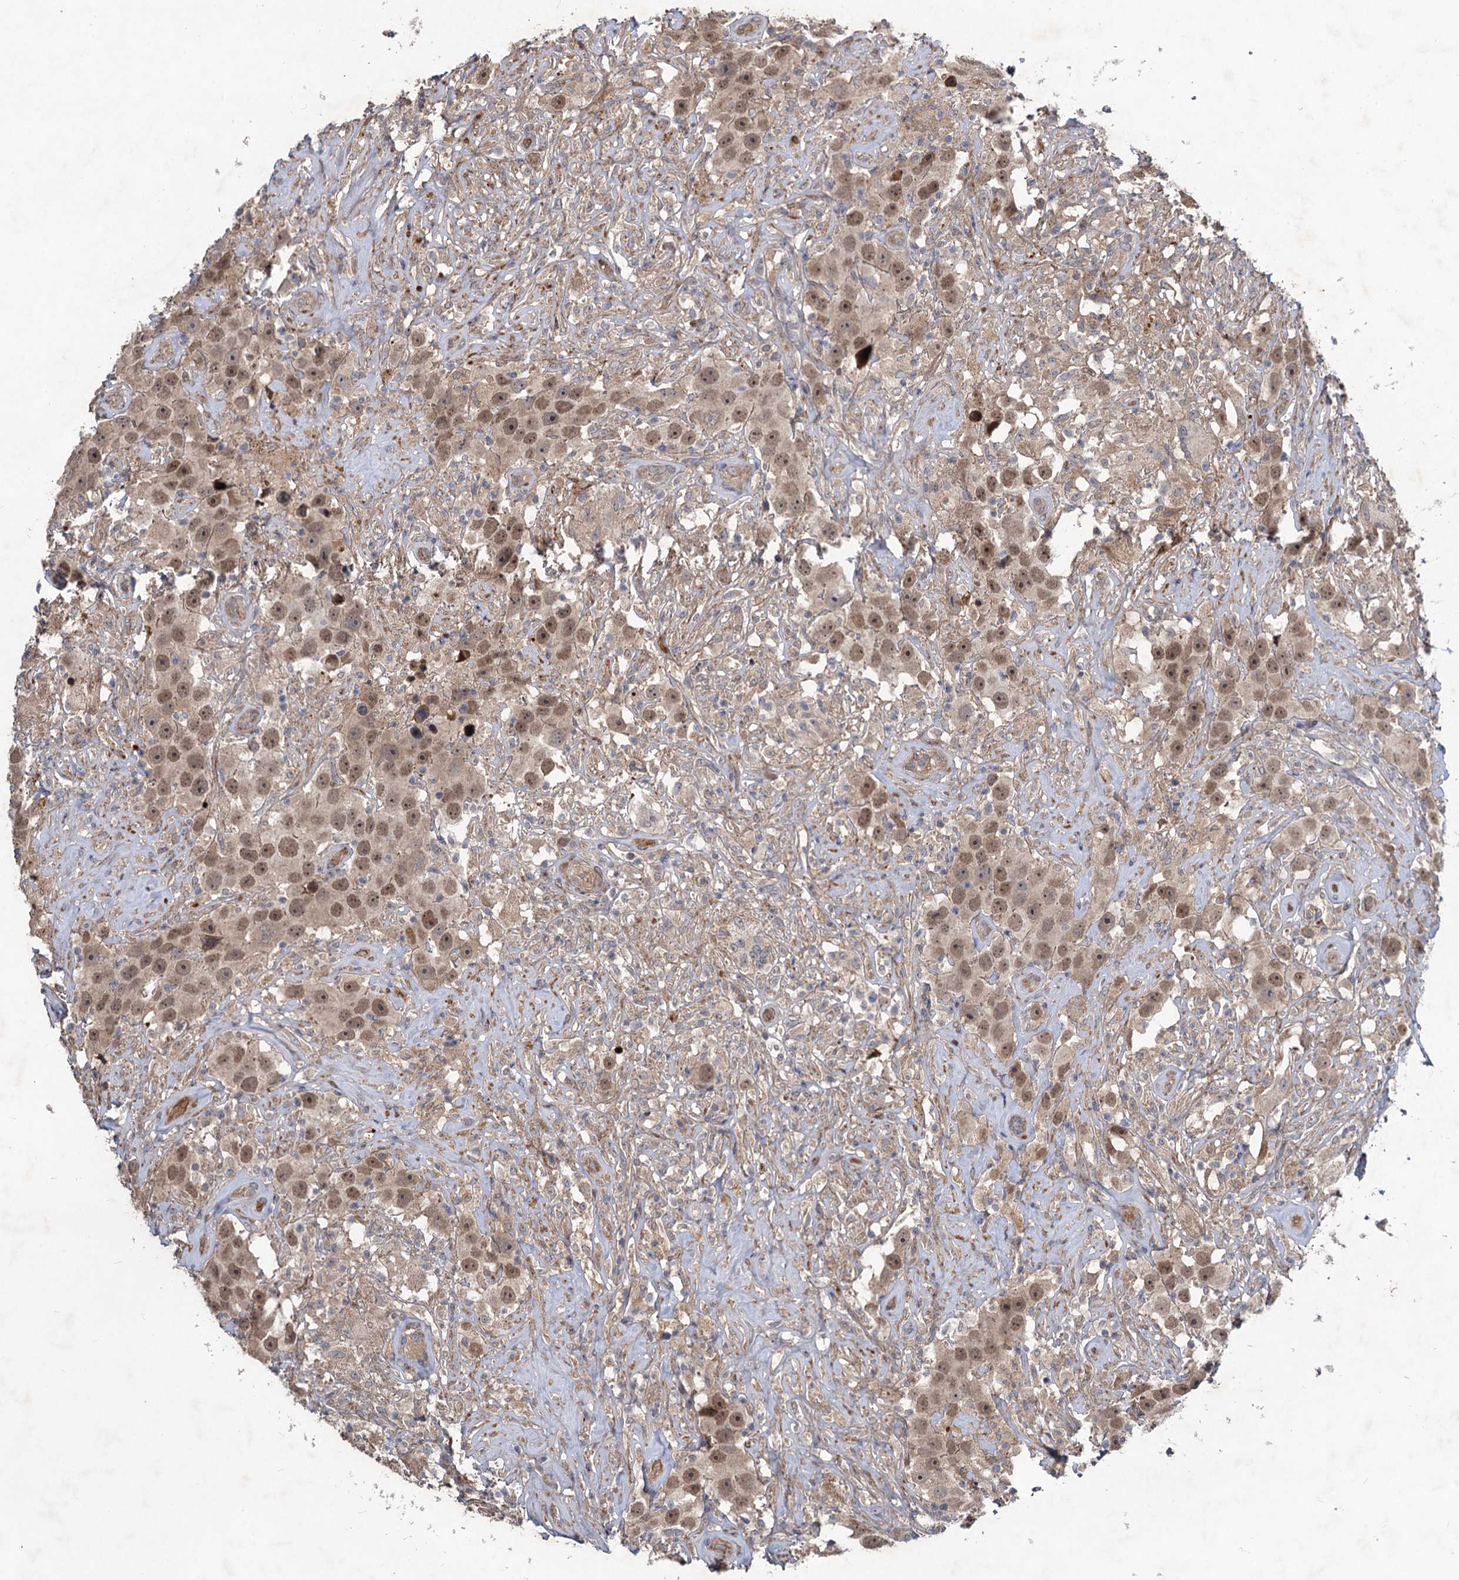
{"staining": {"intensity": "moderate", "quantity": ">75%", "location": "nuclear"}, "tissue": "testis cancer", "cell_type": "Tumor cells", "image_type": "cancer", "snomed": [{"axis": "morphology", "description": "Seminoma, NOS"}, {"axis": "topography", "description": "Testis"}], "caption": "IHC histopathology image of neoplastic tissue: human testis seminoma stained using immunohistochemistry exhibits medium levels of moderate protein expression localized specifically in the nuclear of tumor cells, appearing as a nuclear brown color.", "gene": "NUDT22", "patient": {"sex": "male", "age": 49}}